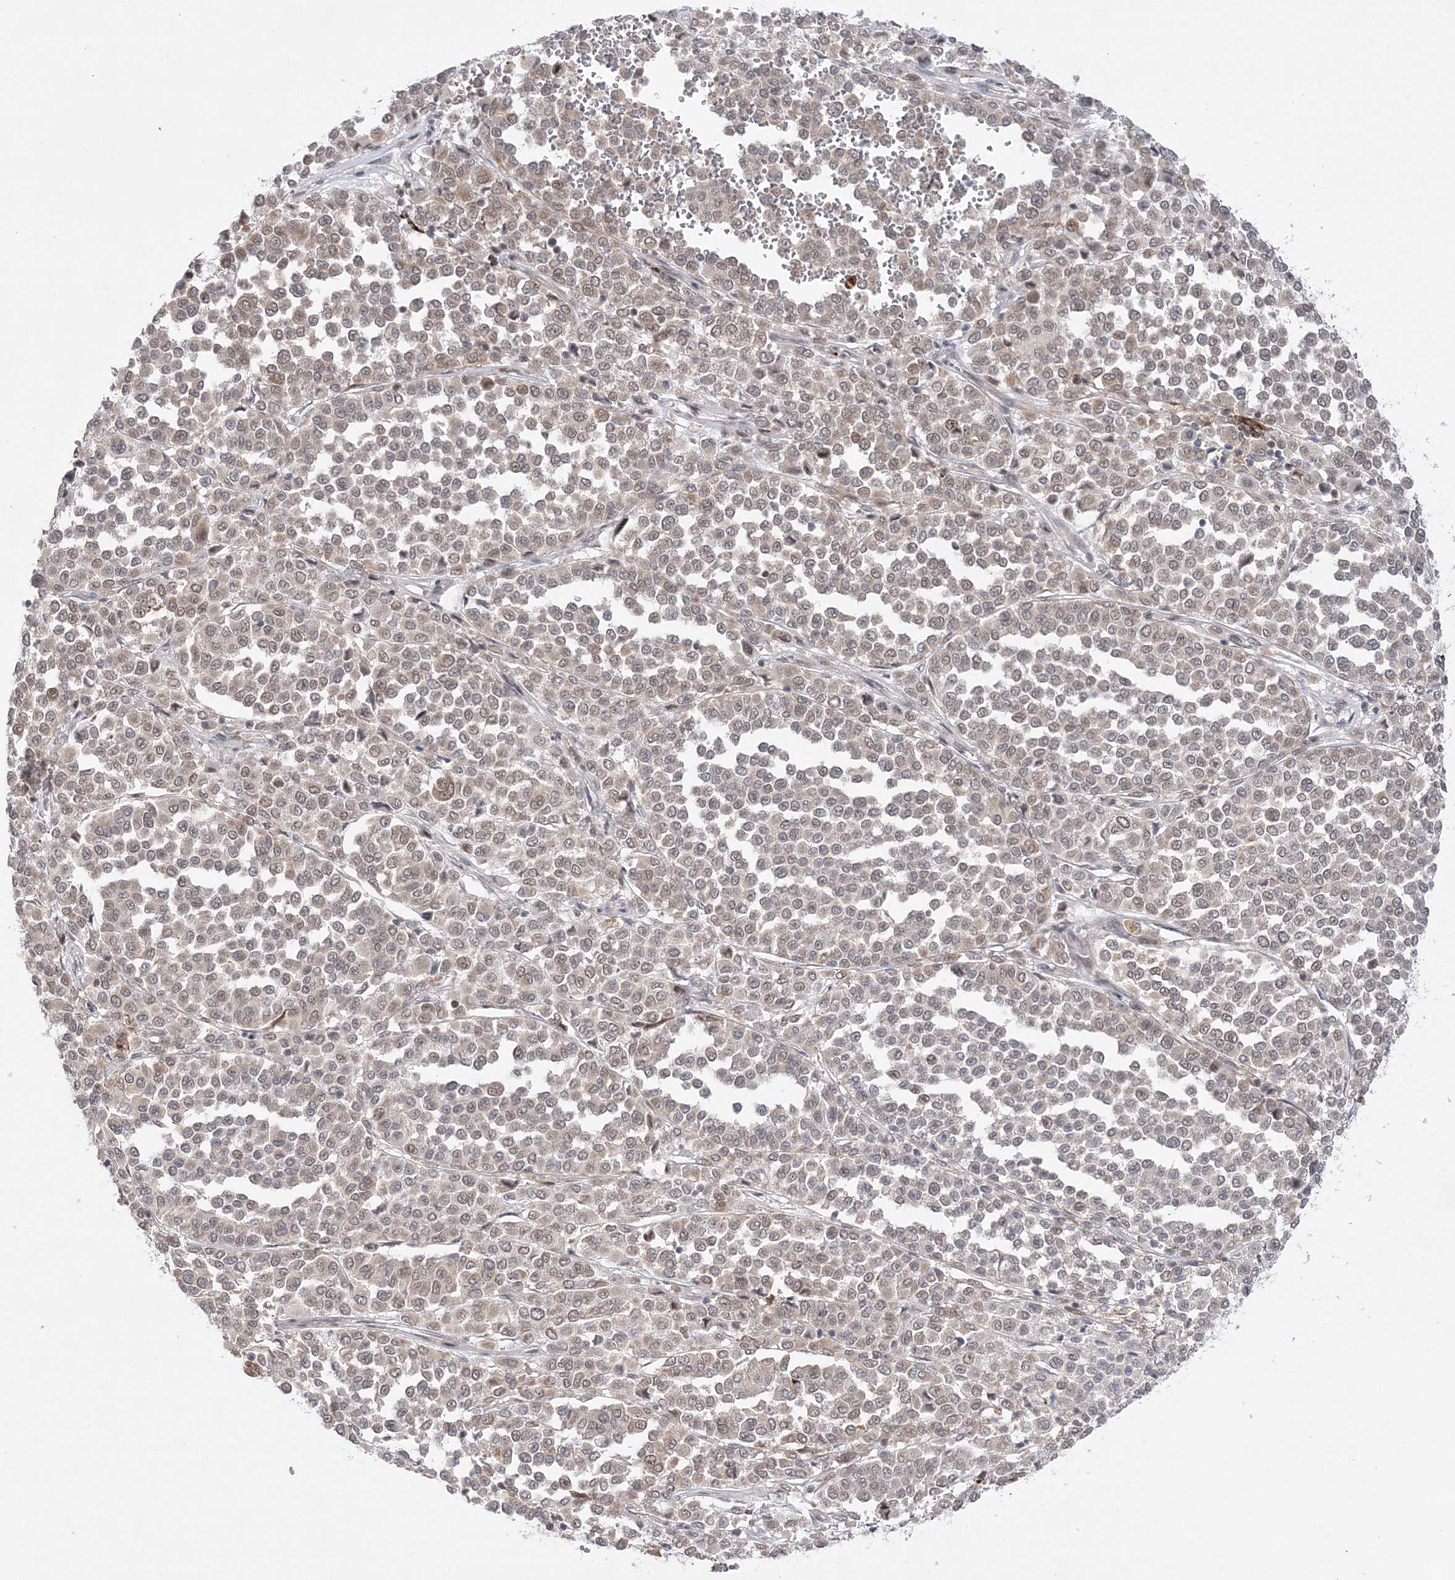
{"staining": {"intensity": "weak", "quantity": "<25%", "location": "cytoplasmic/membranous"}, "tissue": "melanoma", "cell_type": "Tumor cells", "image_type": "cancer", "snomed": [{"axis": "morphology", "description": "Malignant melanoma, Metastatic site"}, {"axis": "topography", "description": "Pancreas"}], "caption": "Immunohistochemistry of human malignant melanoma (metastatic site) reveals no positivity in tumor cells.", "gene": "ANAPC15", "patient": {"sex": "female", "age": 30}}